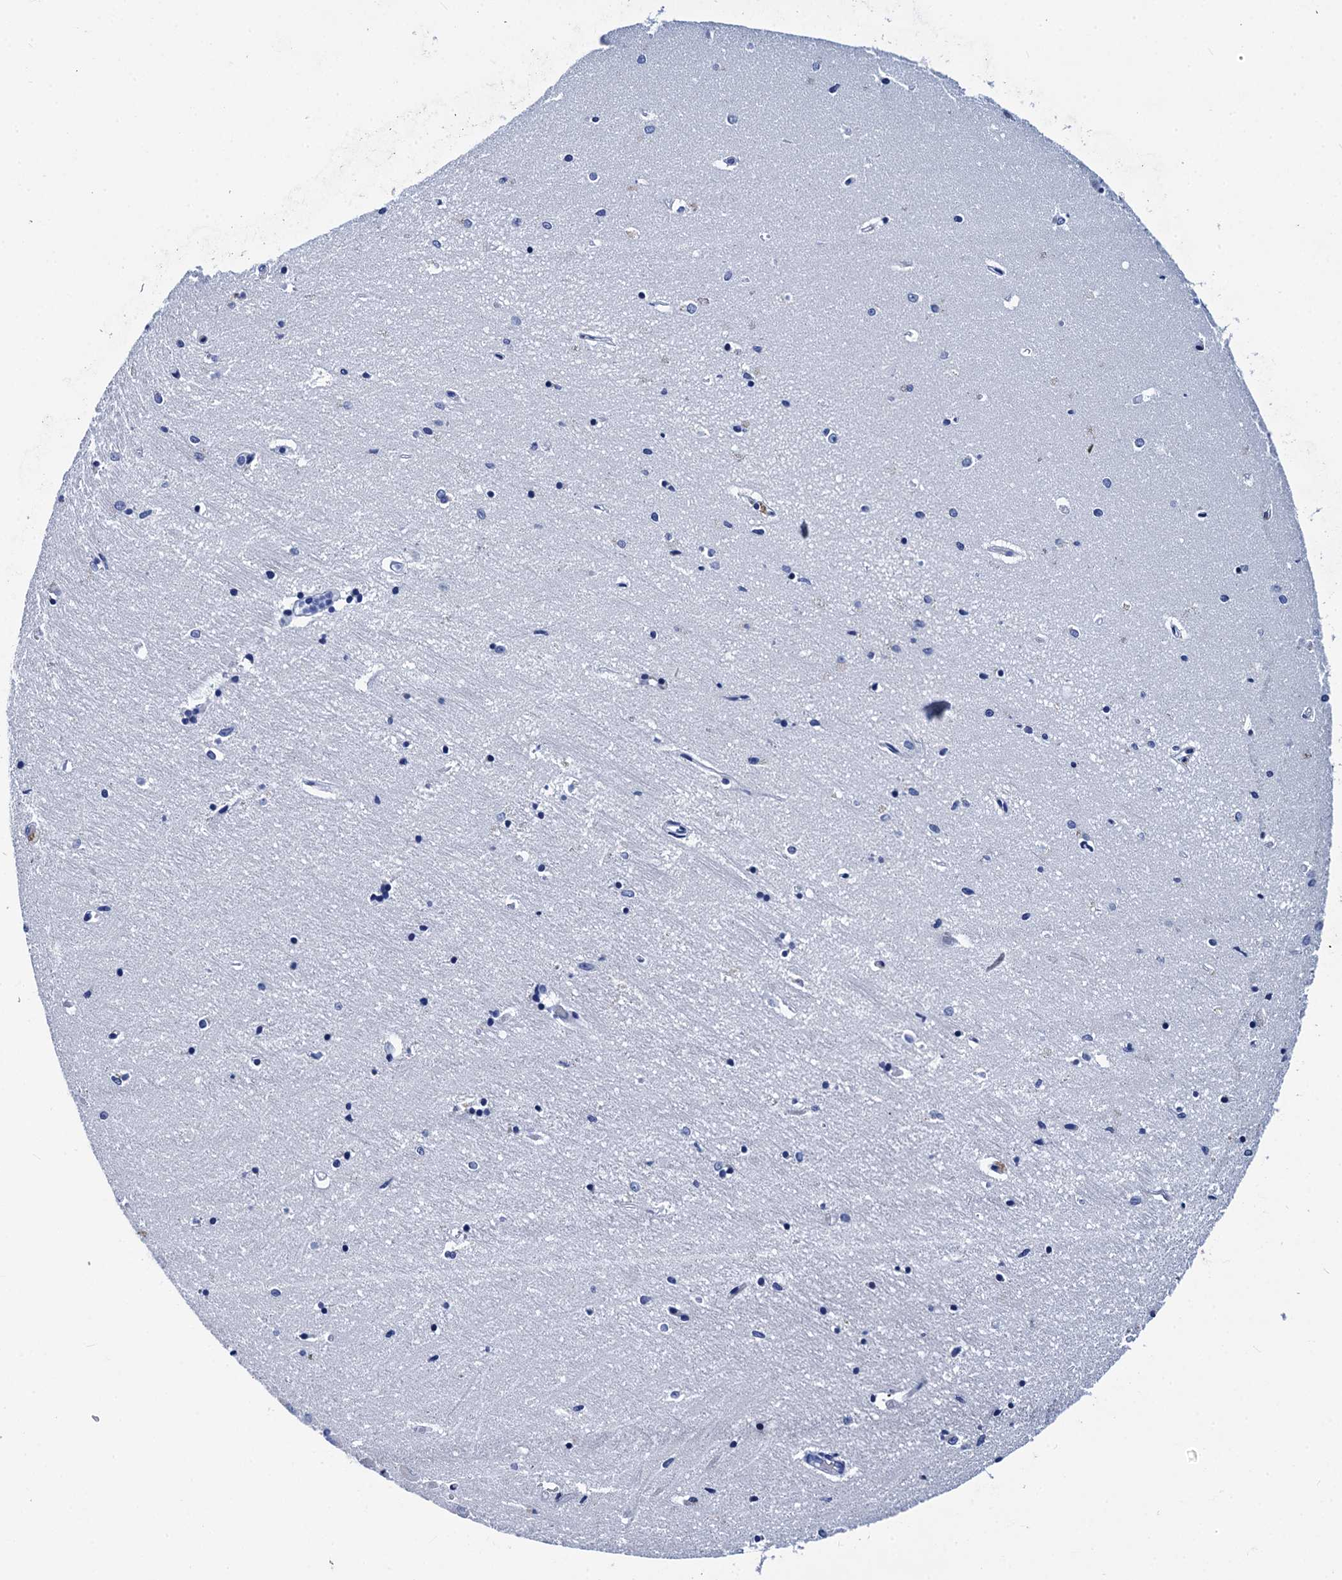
{"staining": {"intensity": "negative", "quantity": "none", "location": "none"}, "tissue": "hippocampus", "cell_type": "Glial cells", "image_type": "normal", "snomed": [{"axis": "morphology", "description": "Normal tissue, NOS"}, {"axis": "topography", "description": "Hippocampus"}], "caption": "Glial cells show no significant staining in normal hippocampus. The staining was performed using DAB (3,3'-diaminobenzidine) to visualize the protein expression in brown, while the nuclei were stained in blue with hematoxylin (Magnification: 20x).", "gene": "MYBPC3", "patient": {"sex": "female", "age": 64}}